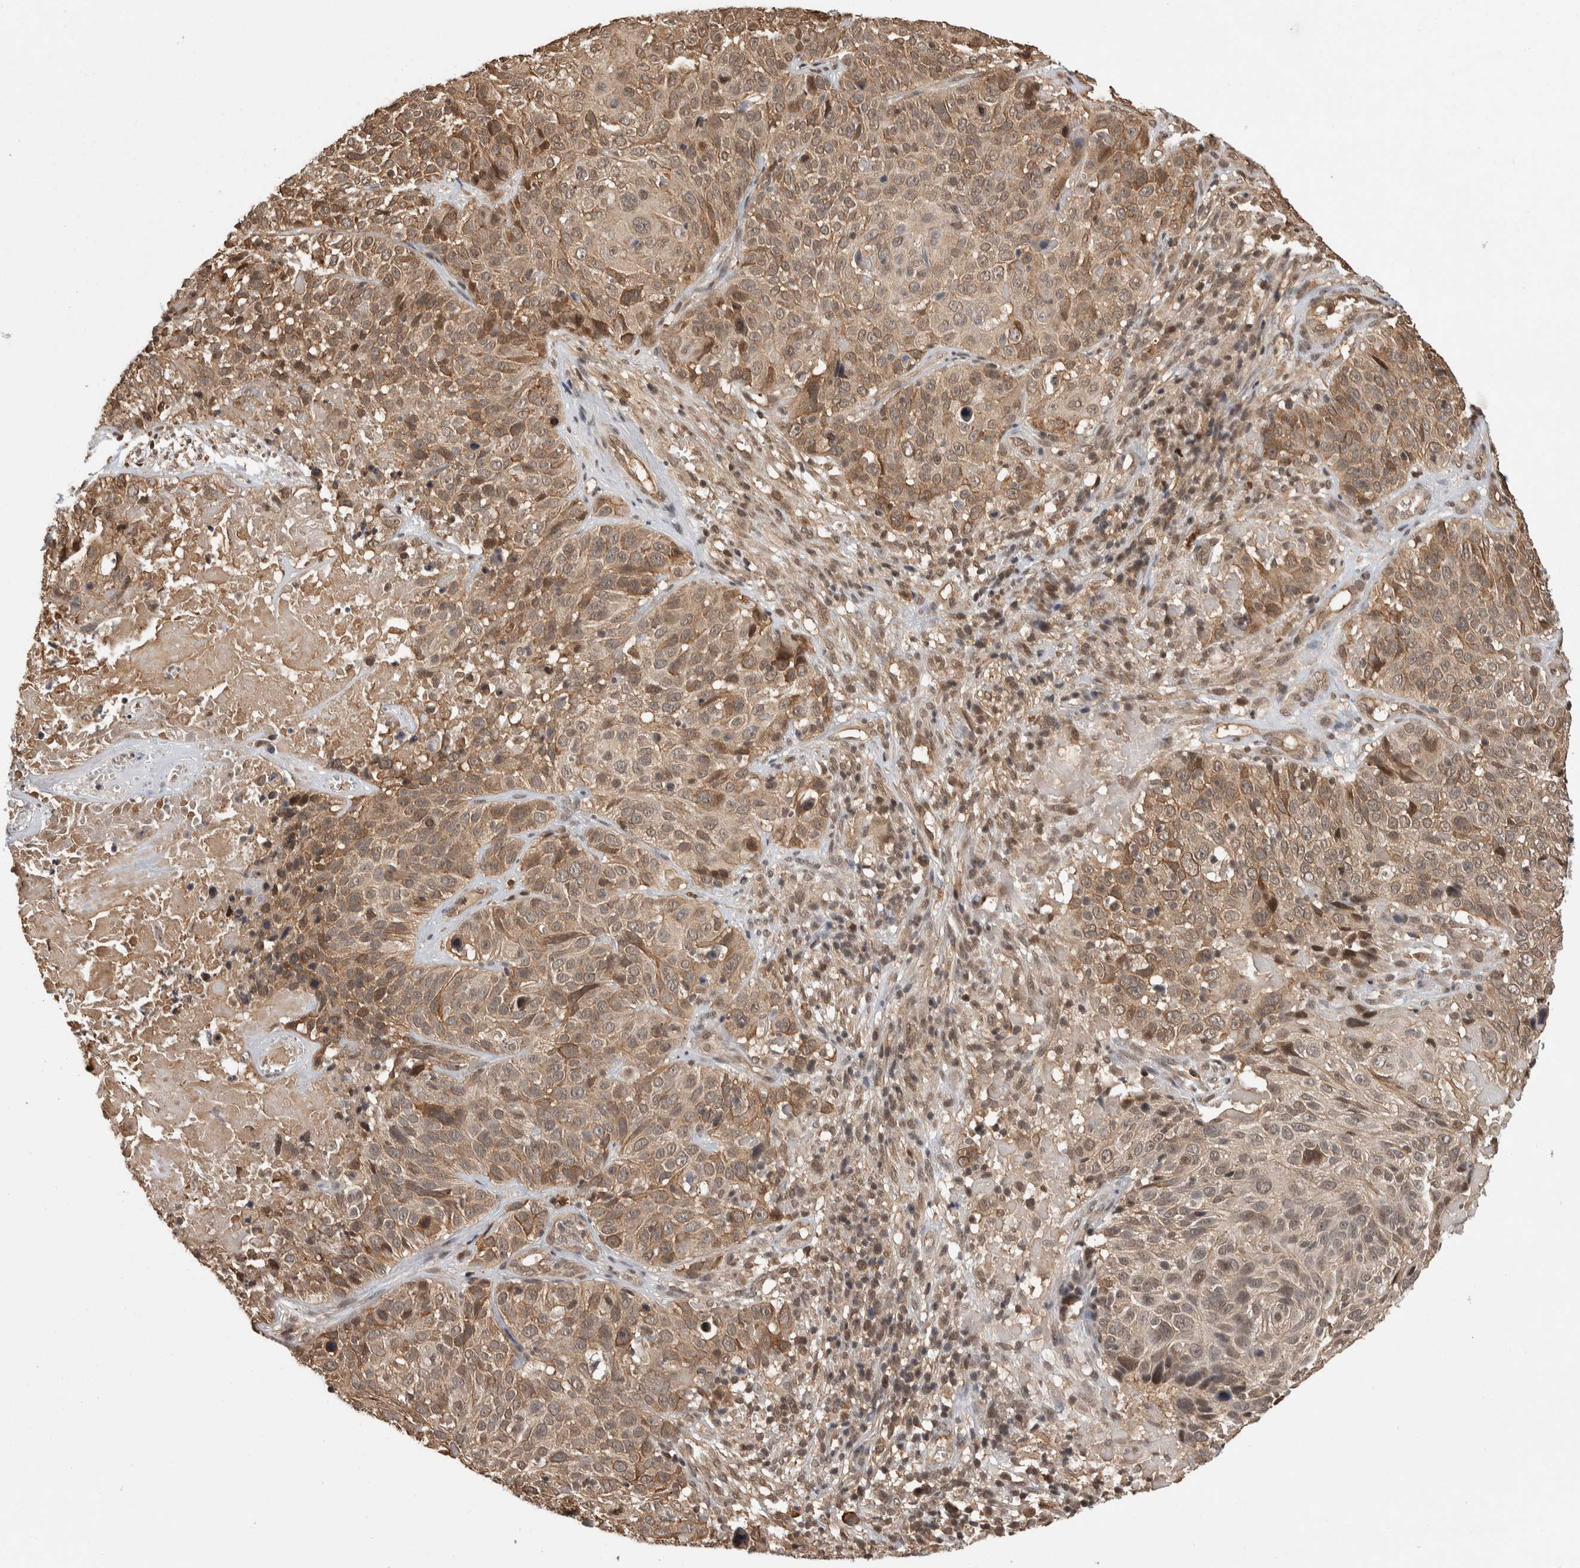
{"staining": {"intensity": "weak", "quantity": ">75%", "location": "cytoplasmic/membranous,nuclear"}, "tissue": "cervical cancer", "cell_type": "Tumor cells", "image_type": "cancer", "snomed": [{"axis": "morphology", "description": "Squamous cell carcinoma, NOS"}, {"axis": "topography", "description": "Cervix"}], "caption": "Immunohistochemistry photomicrograph of human squamous cell carcinoma (cervical) stained for a protein (brown), which reveals low levels of weak cytoplasmic/membranous and nuclear positivity in about >75% of tumor cells.", "gene": "ZNF592", "patient": {"sex": "female", "age": 74}}